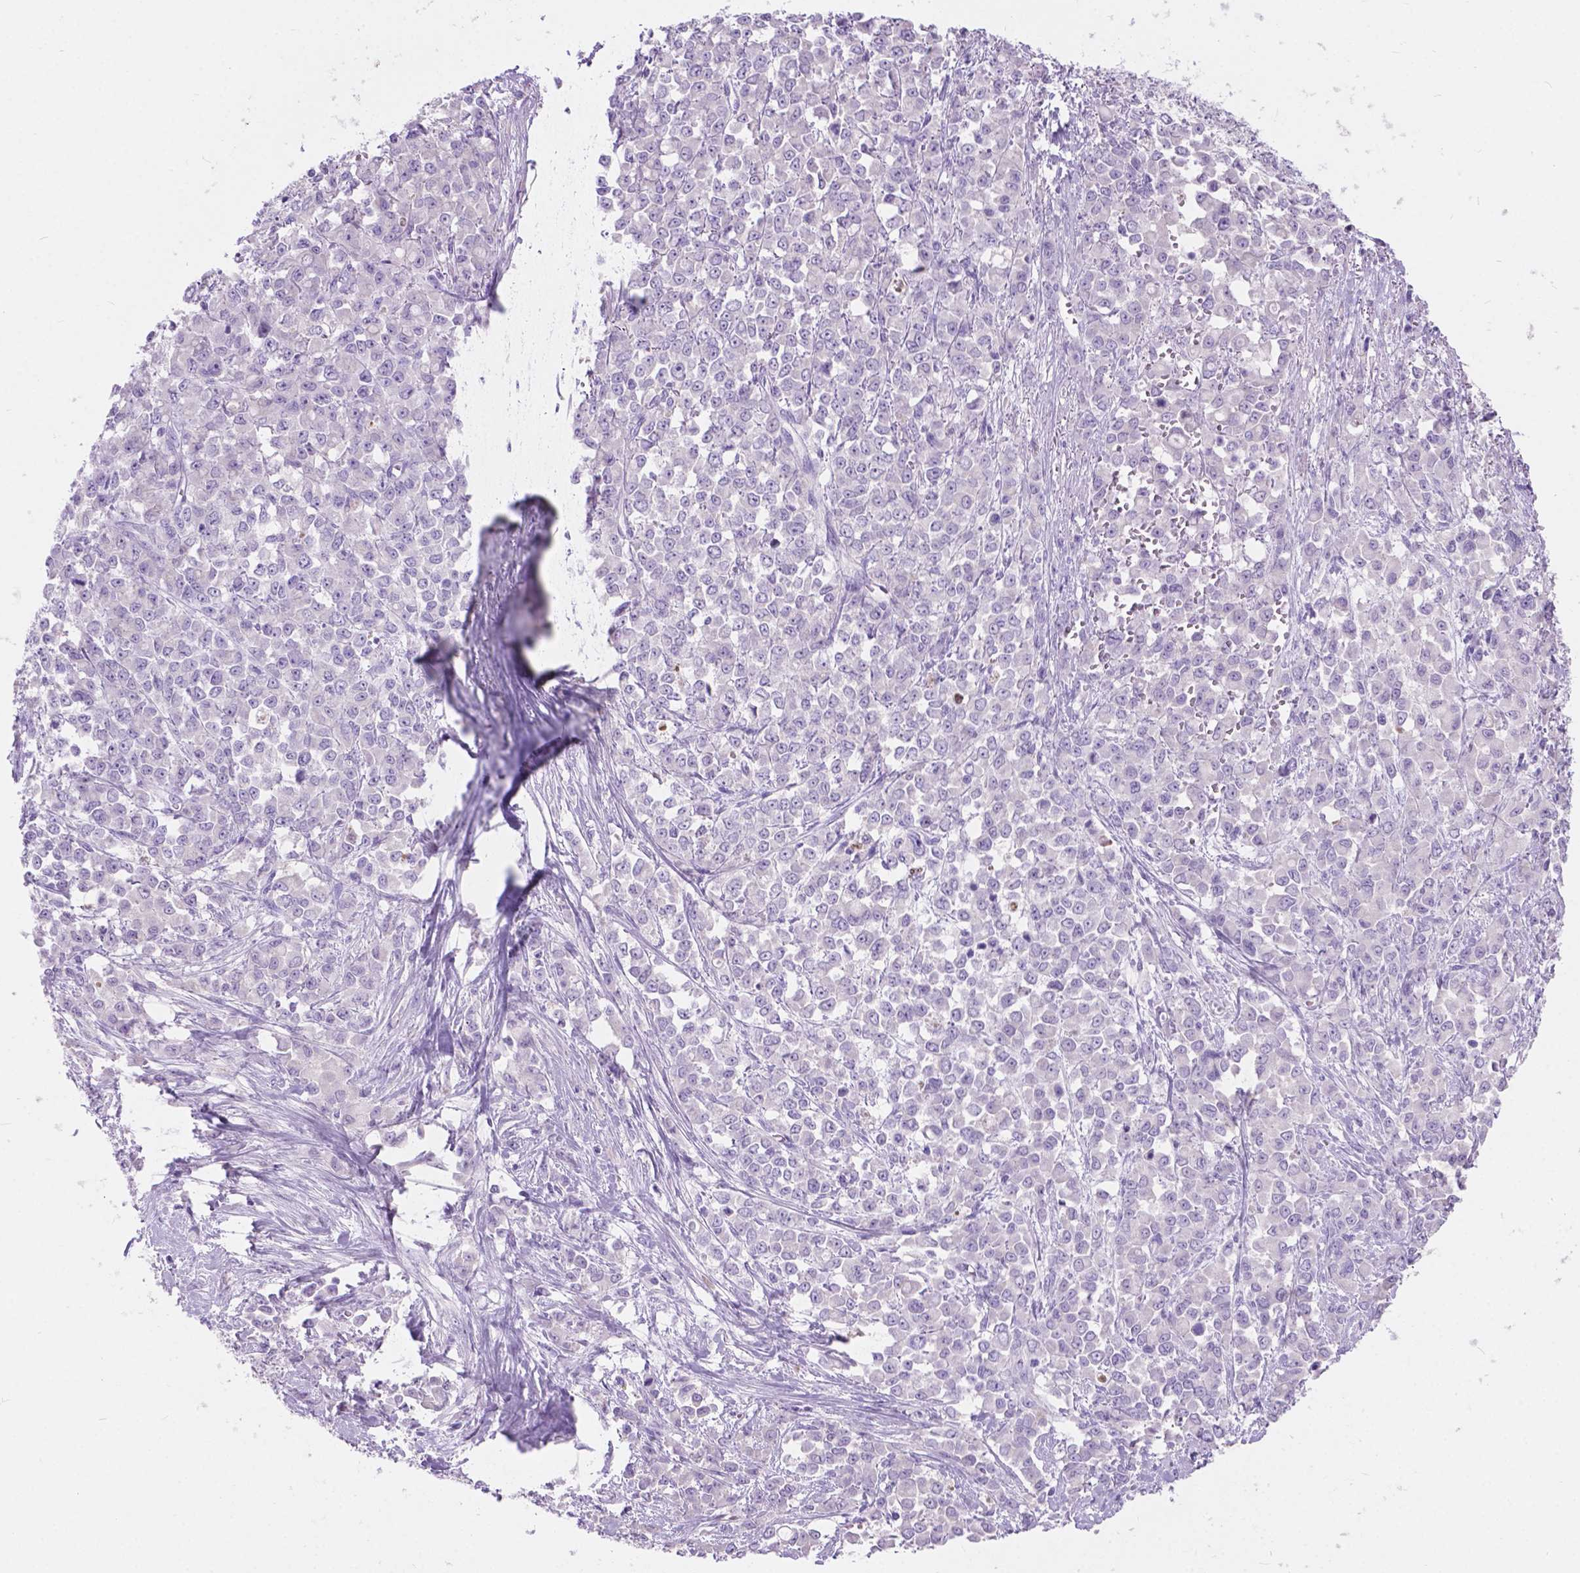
{"staining": {"intensity": "negative", "quantity": "none", "location": "none"}, "tissue": "stomach cancer", "cell_type": "Tumor cells", "image_type": "cancer", "snomed": [{"axis": "morphology", "description": "Adenocarcinoma, NOS"}, {"axis": "topography", "description": "Stomach"}], "caption": "Immunohistochemistry (IHC) photomicrograph of stomach adenocarcinoma stained for a protein (brown), which demonstrates no expression in tumor cells.", "gene": "ARMS2", "patient": {"sex": "female", "age": 76}}